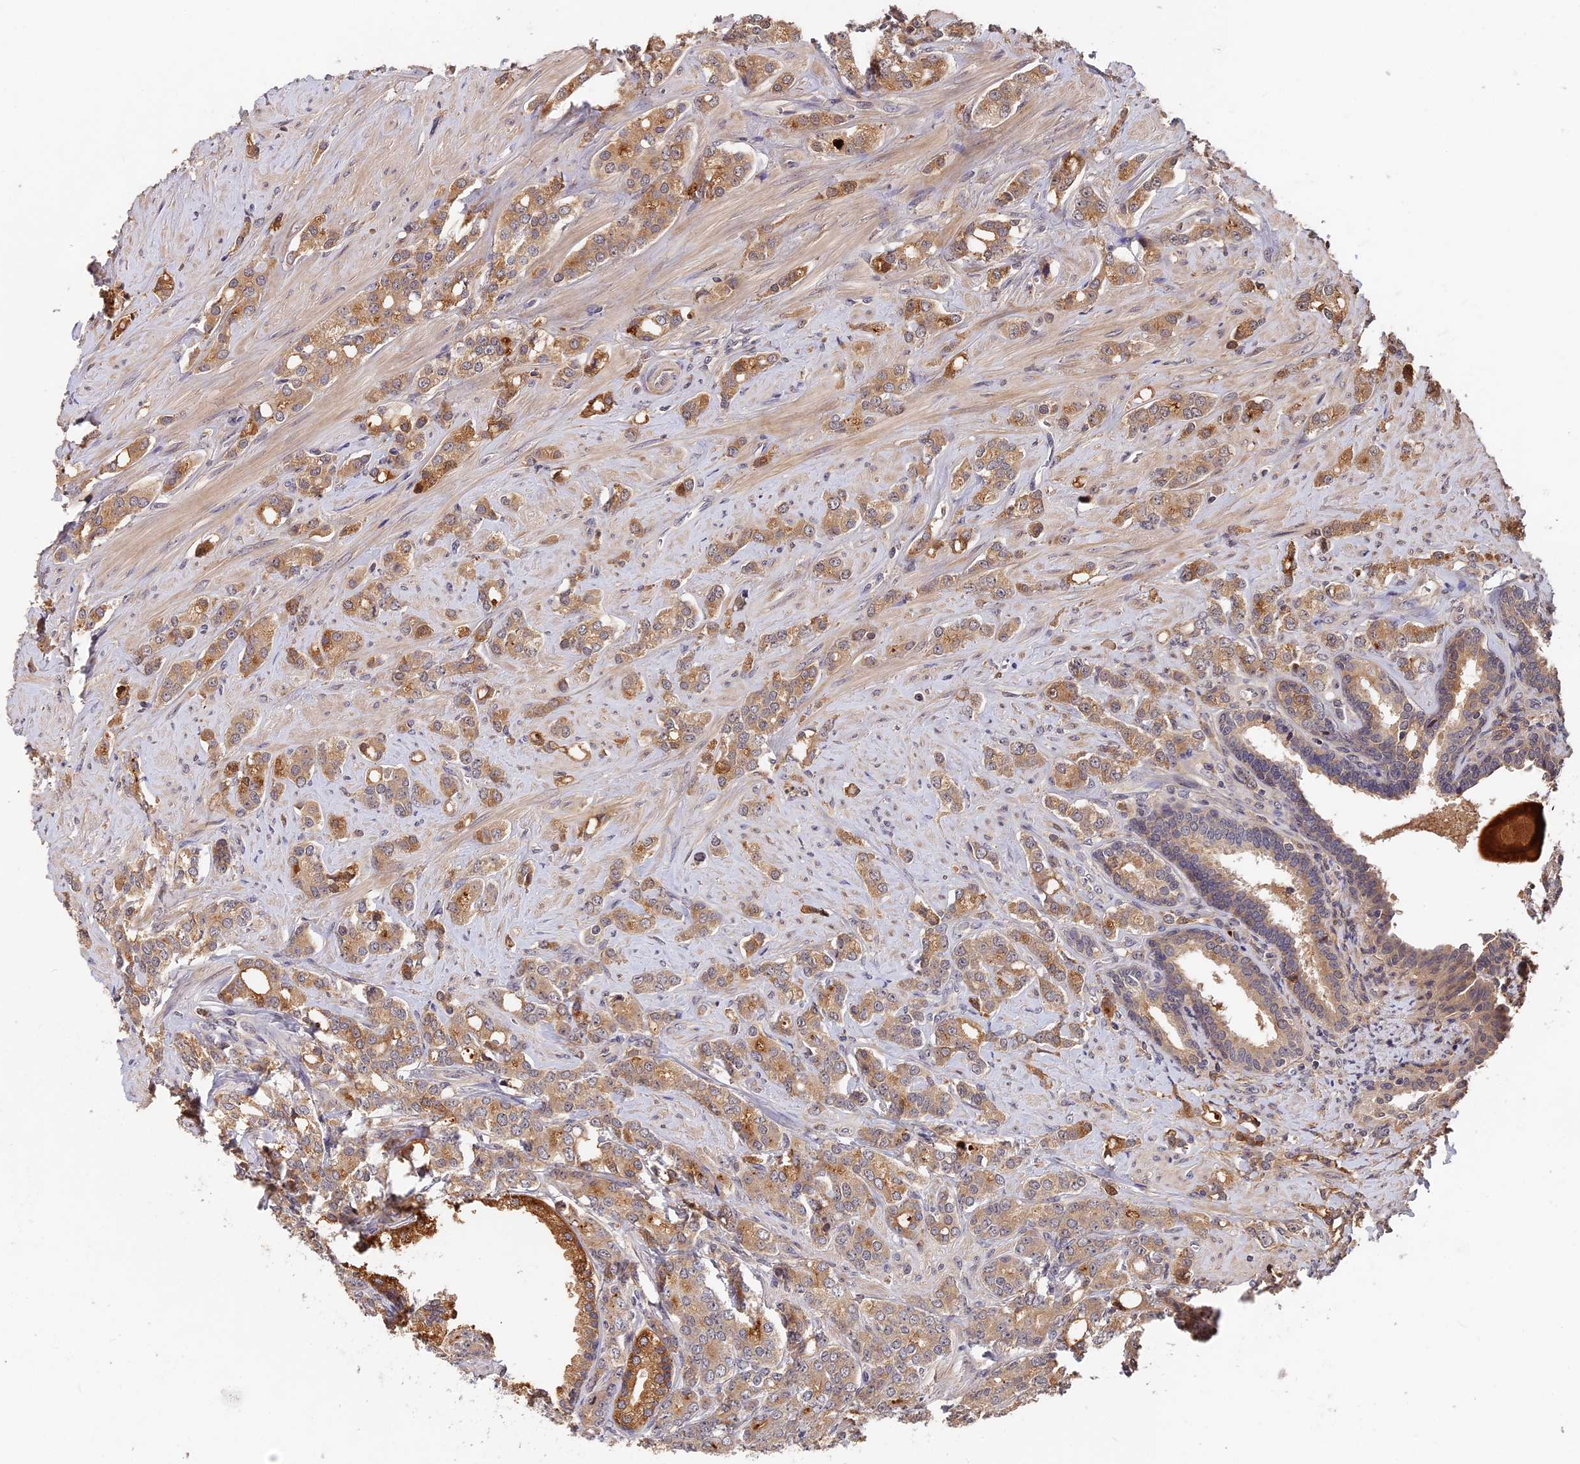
{"staining": {"intensity": "moderate", "quantity": ">75%", "location": "cytoplasmic/membranous"}, "tissue": "prostate cancer", "cell_type": "Tumor cells", "image_type": "cancer", "snomed": [{"axis": "morphology", "description": "Adenocarcinoma, High grade"}, {"axis": "topography", "description": "Prostate"}], "caption": "Moderate cytoplasmic/membranous protein expression is seen in approximately >75% of tumor cells in prostate adenocarcinoma (high-grade).", "gene": "ITIH1", "patient": {"sex": "male", "age": 62}}